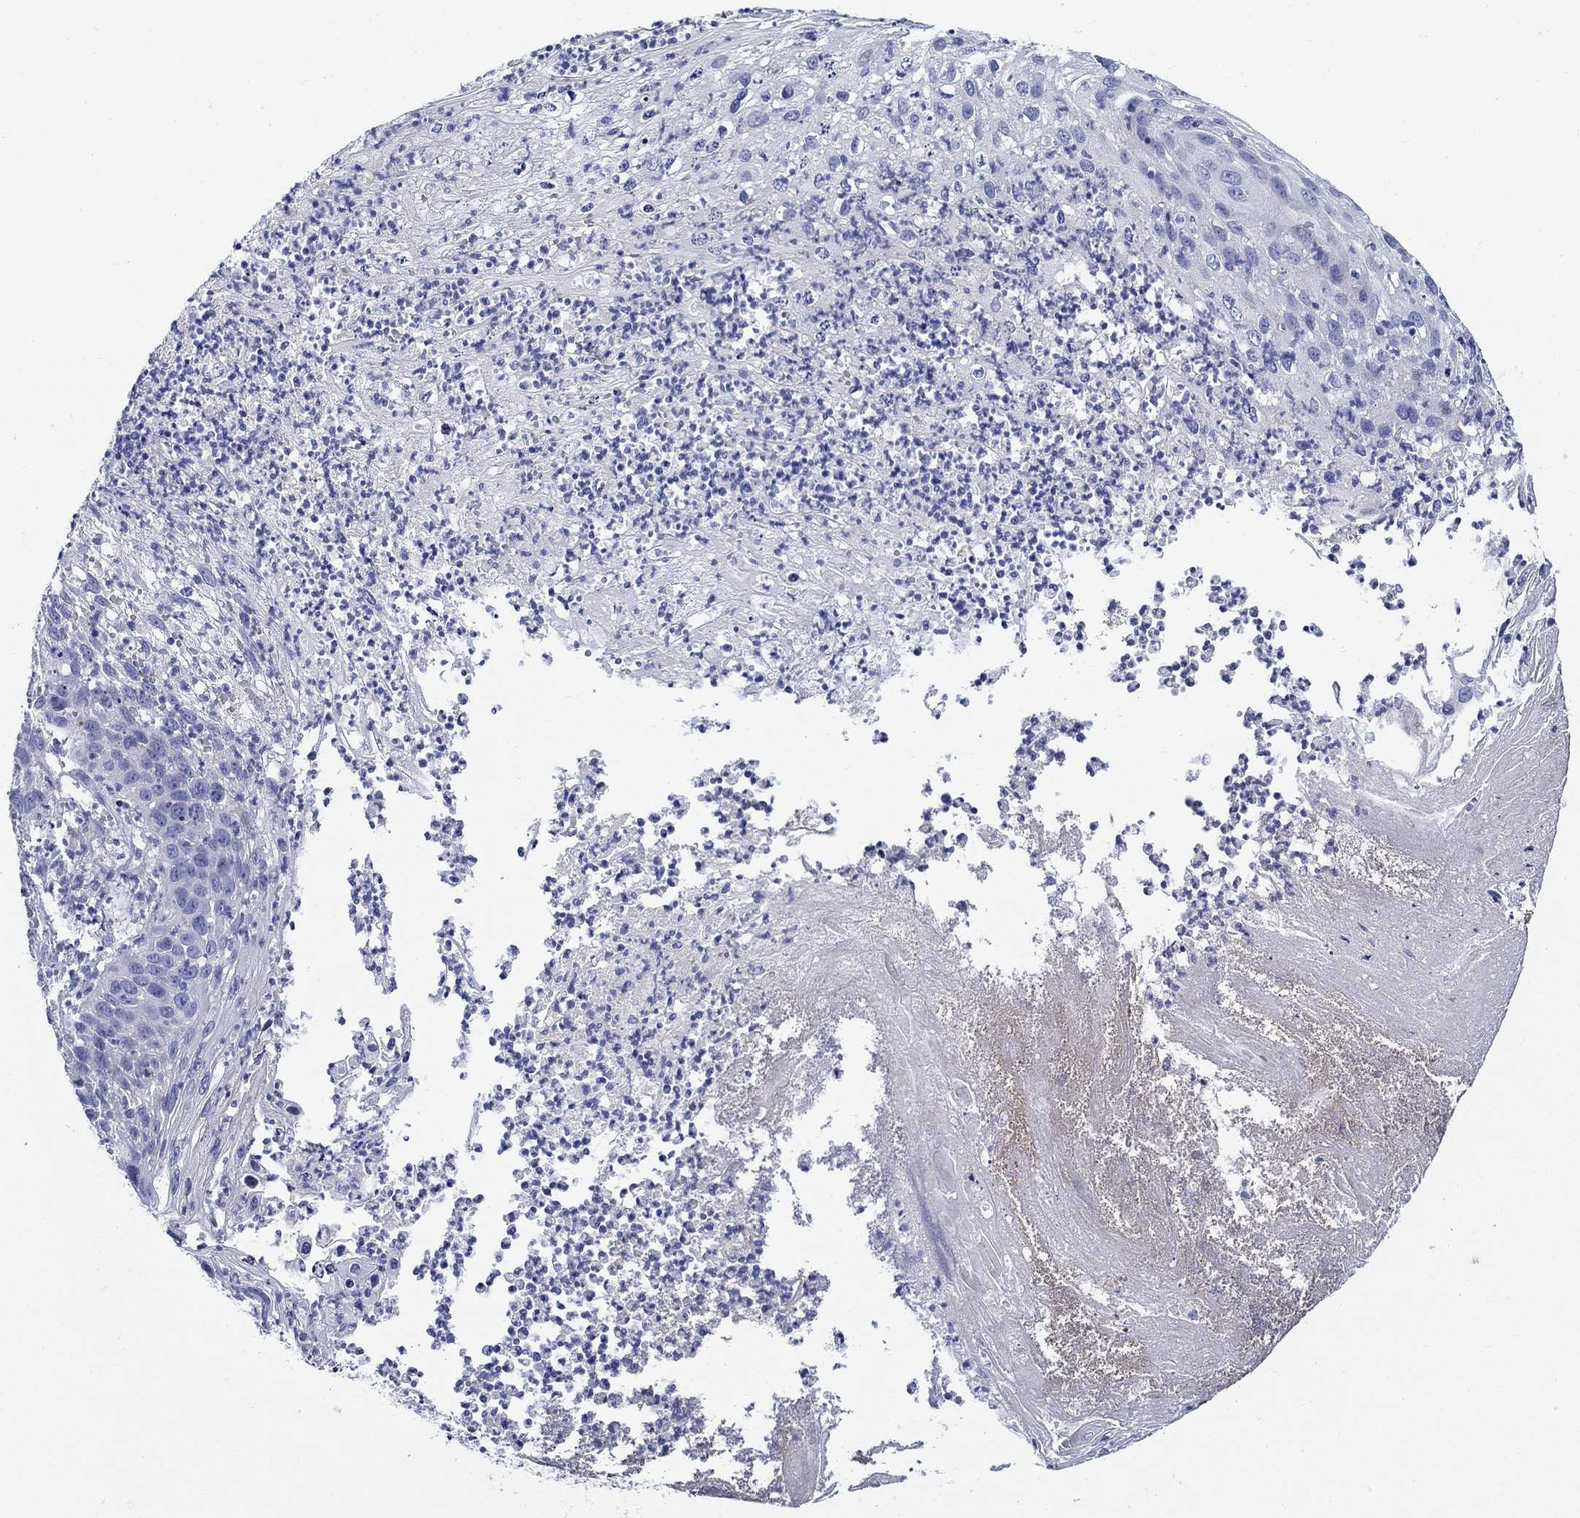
{"staining": {"intensity": "negative", "quantity": "none", "location": "none"}, "tissue": "skin cancer", "cell_type": "Tumor cells", "image_type": "cancer", "snomed": [{"axis": "morphology", "description": "Squamous cell carcinoma, NOS"}, {"axis": "topography", "description": "Skin"}], "caption": "Micrograph shows no protein expression in tumor cells of squamous cell carcinoma (skin) tissue.", "gene": "CRYGS", "patient": {"sex": "male", "age": 92}}